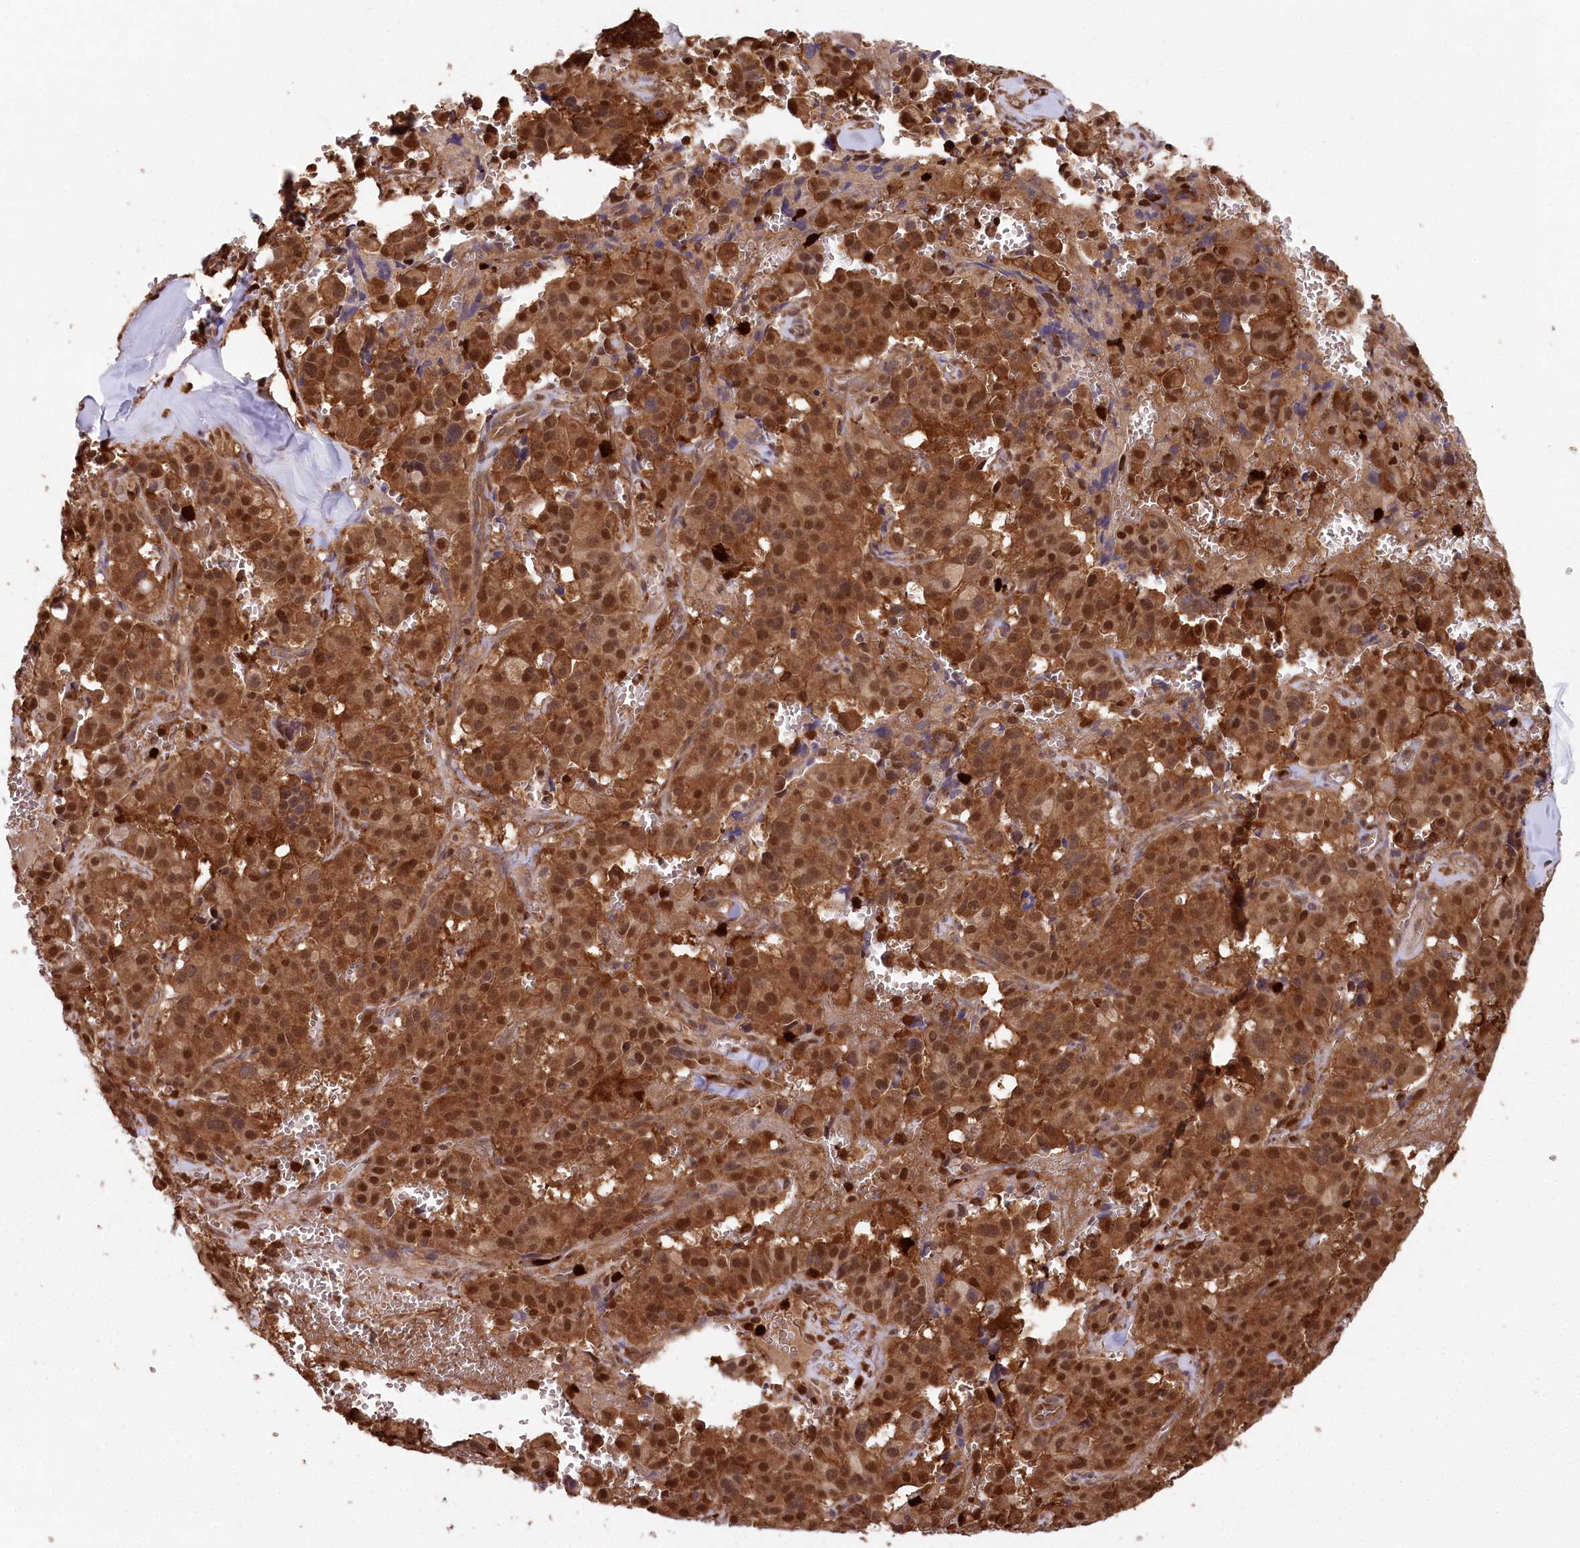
{"staining": {"intensity": "strong", "quantity": ">75%", "location": "cytoplasmic/membranous,nuclear"}, "tissue": "pancreatic cancer", "cell_type": "Tumor cells", "image_type": "cancer", "snomed": [{"axis": "morphology", "description": "Adenocarcinoma, NOS"}, {"axis": "topography", "description": "Pancreas"}], "caption": "Immunohistochemical staining of human pancreatic adenocarcinoma displays high levels of strong cytoplasmic/membranous and nuclear positivity in approximately >75% of tumor cells.", "gene": "LSG1", "patient": {"sex": "male", "age": 65}}